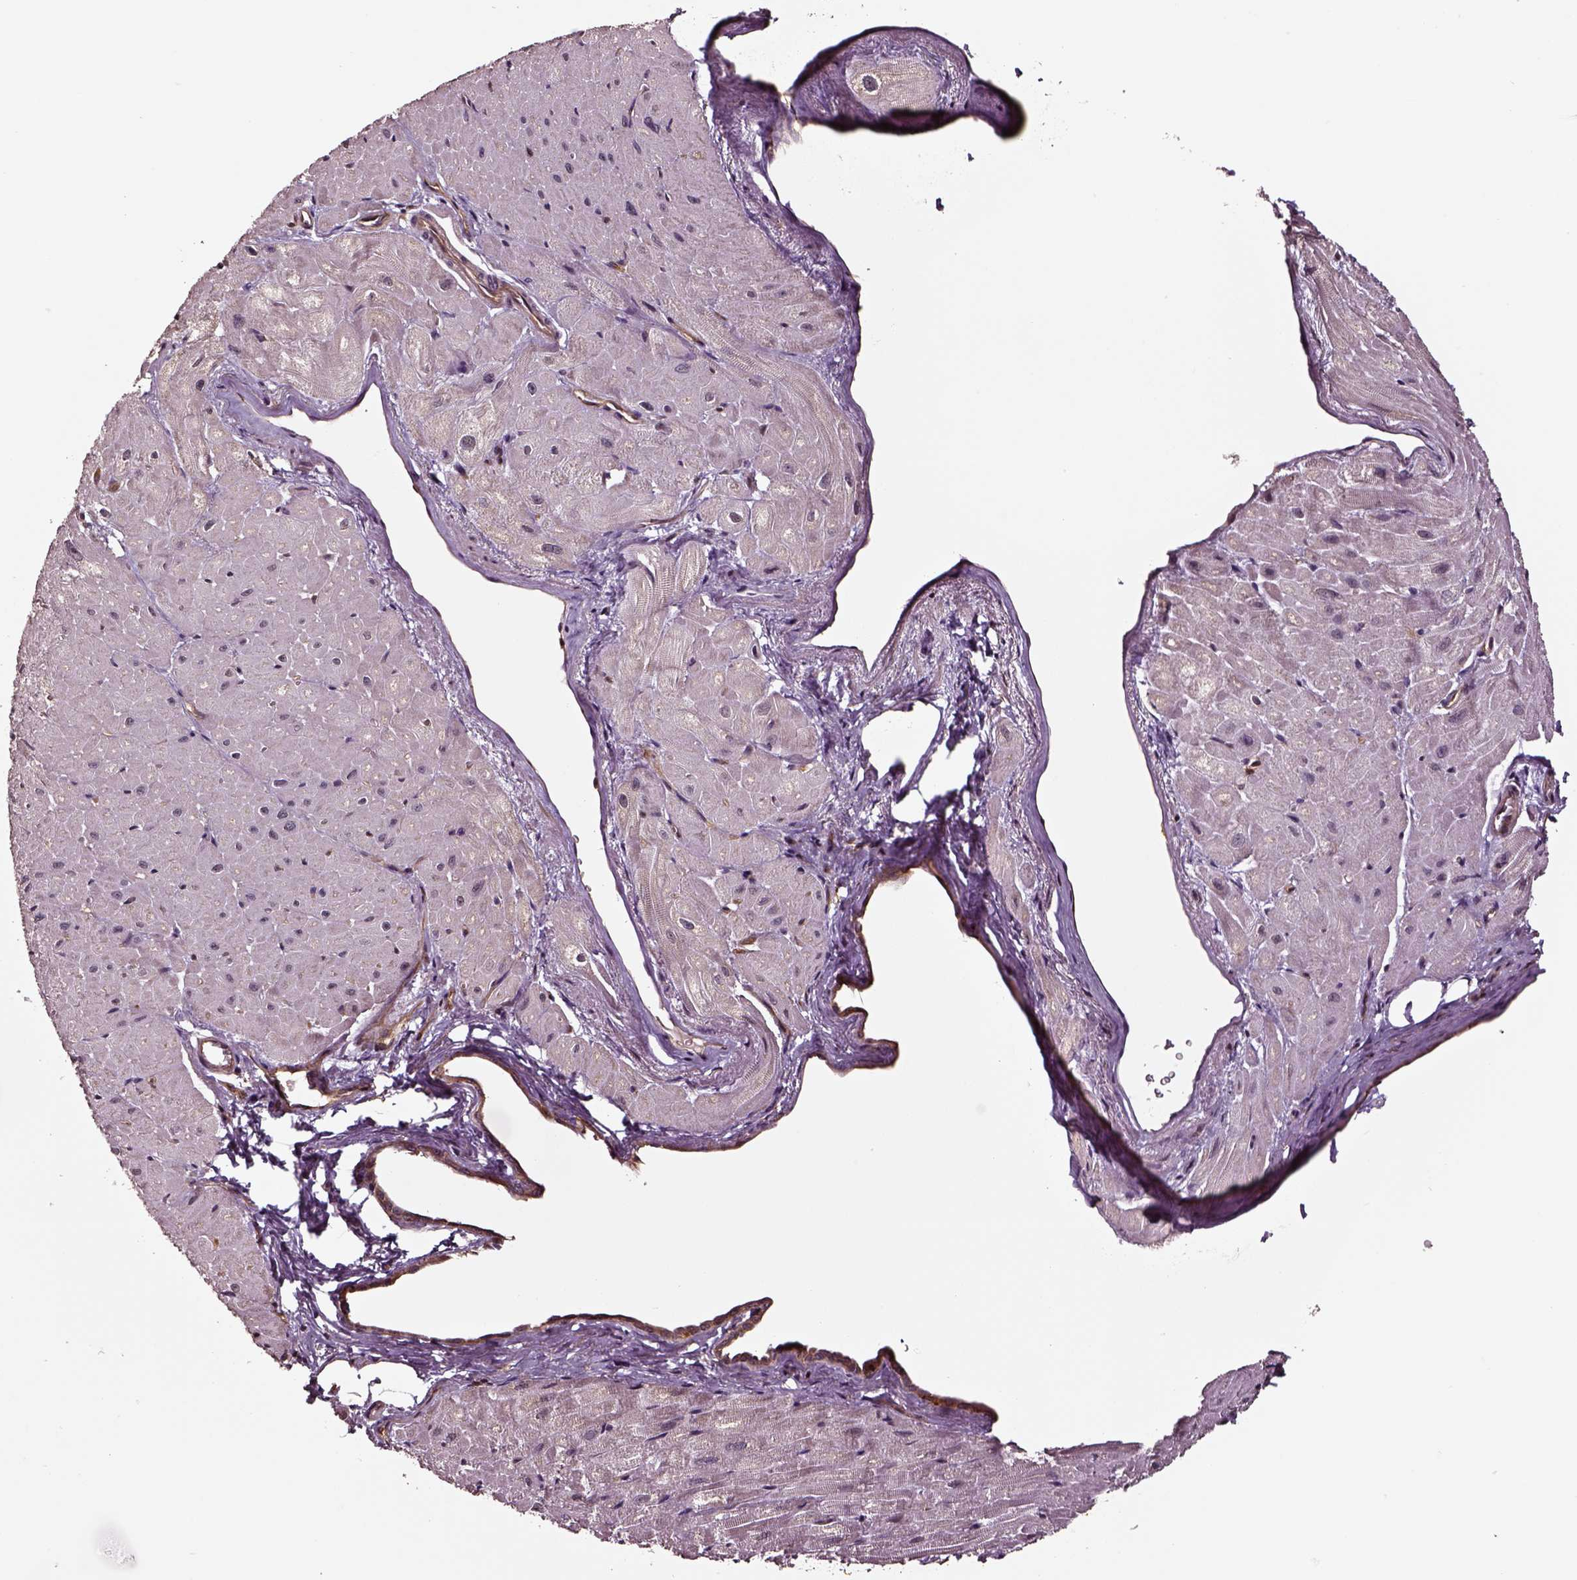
{"staining": {"intensity": "moderate", "quantity": "<25%", "location": "cytoplasmic/membranous"}, "tissue": "heart muscle", "cell_type": "Cardiomyocytes", "image_type": "normal", "snomed": [{"axis": "morphology", "description": "Normal tissue, NOS"}, {"axis": "topography", "description": "Heart"}], "caption": "Protein staining of normal heart muscle shows moderate cytoplasmic/membranous expression in approximately <25% of cardiomyocytes.", "gene": "RASSF5", "patient": {"sex": "male", "age": 62}}